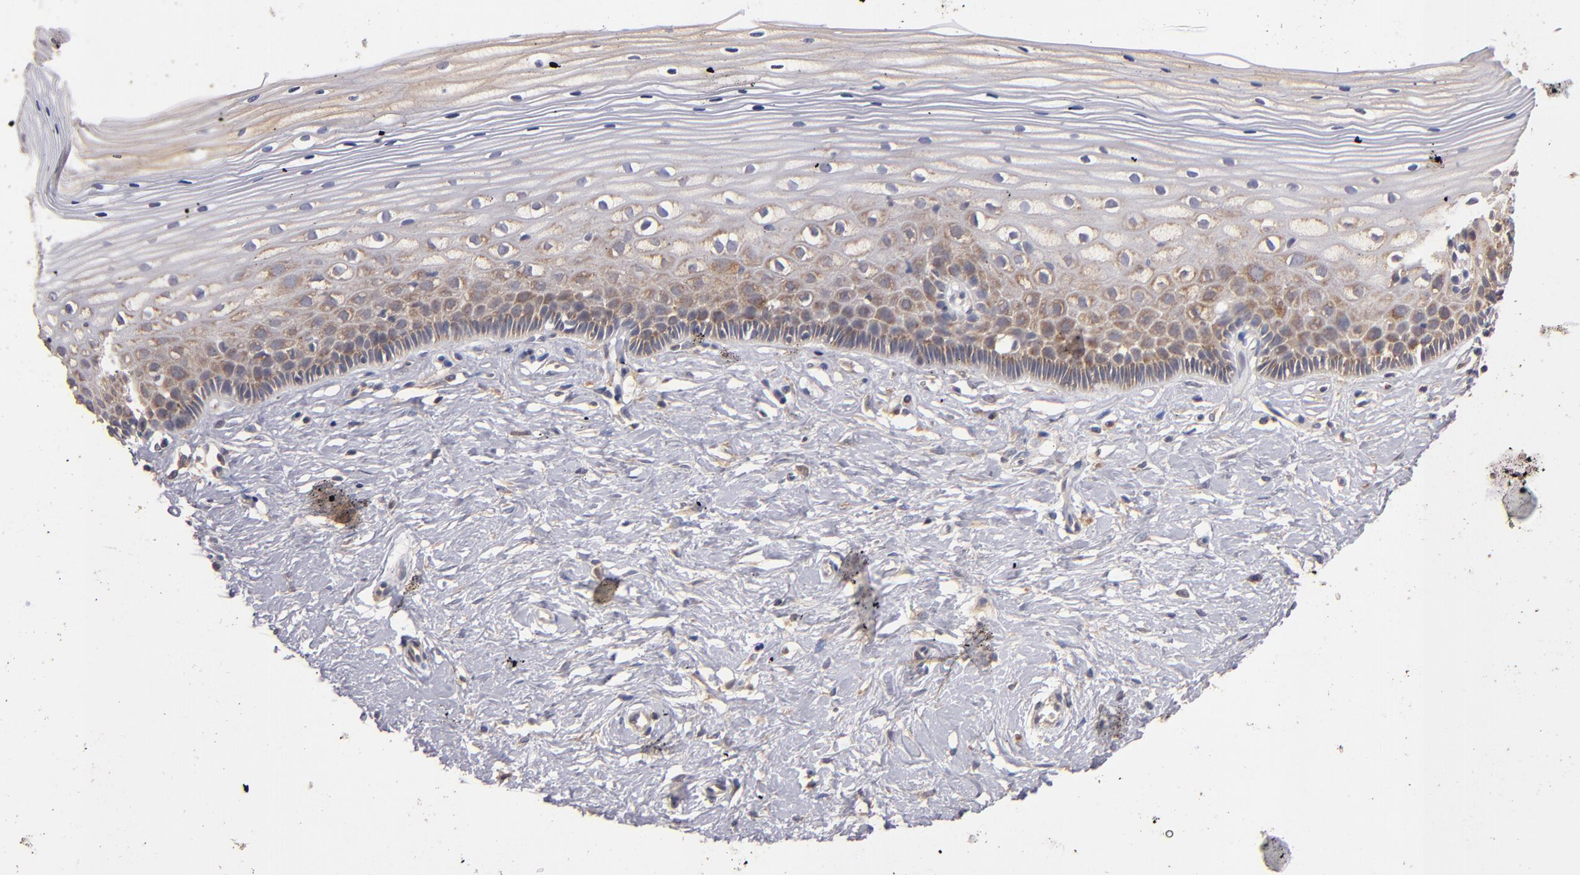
{"staining": {"intensity": "moderate", "quantity": ">75%", "location": "cytoplasmic/membranous"}, "tissue": "cervix", "cell_type": "Glandular cells", "image_type": "normal", "snomed": [{"axis": "morphology", "description": "Normal tissue, NOS"}, {"axis": "topography", "description": "Cervix"}], "caption": "IHC micrograph of benign cervix: human cervix stained using immunohistochemistry (IHC) shows medium levels of moderate protein expression localized specifically in the cytoplasmic/membranous of glandular cells, appearing as a cytoplasmic/membranous brown color.", "gene": "UPF3B", "patient": {"sex": "female", "age": 40}}